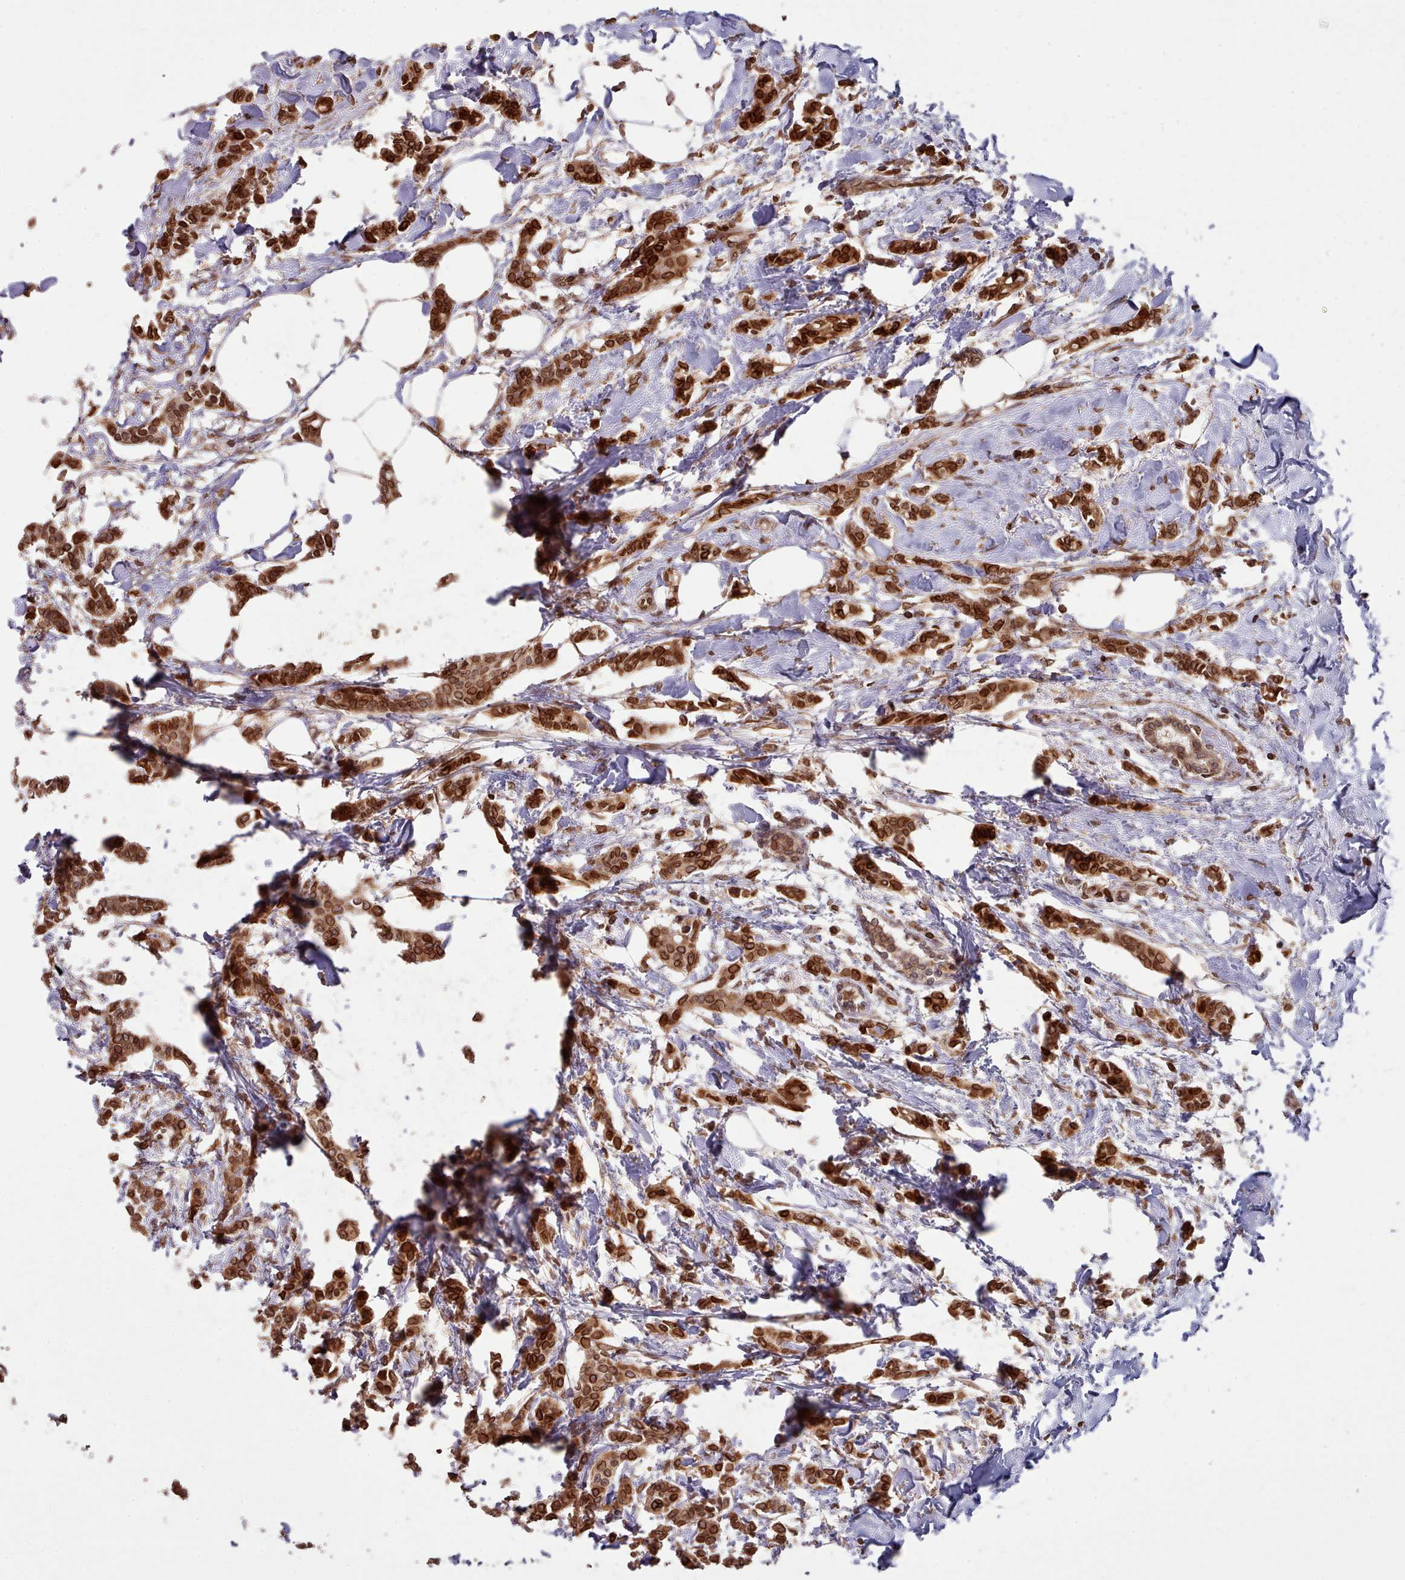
{"staining": {"intensity": "strong", "quantity": ">75%", "location": "cytoplasmic/membranous,nuclear"}, "tissue": "breast cancer", "cell_type": "Tumor cells", "image_type": "cancer", "snomed": [{"axis": "morphology", "description": "Duct carcinoma"}, {"axis": "topography", "description": "Breast"}], "caption": "Human breast intraductal carcinoma stained with a brown dye exhibits strong cytoplasmic/membranous and nuclear positive expression in approximately >75% of tumor cells.", "gene": "TOR1AIP1", "patient": {"sex": "female", "age": 41}}